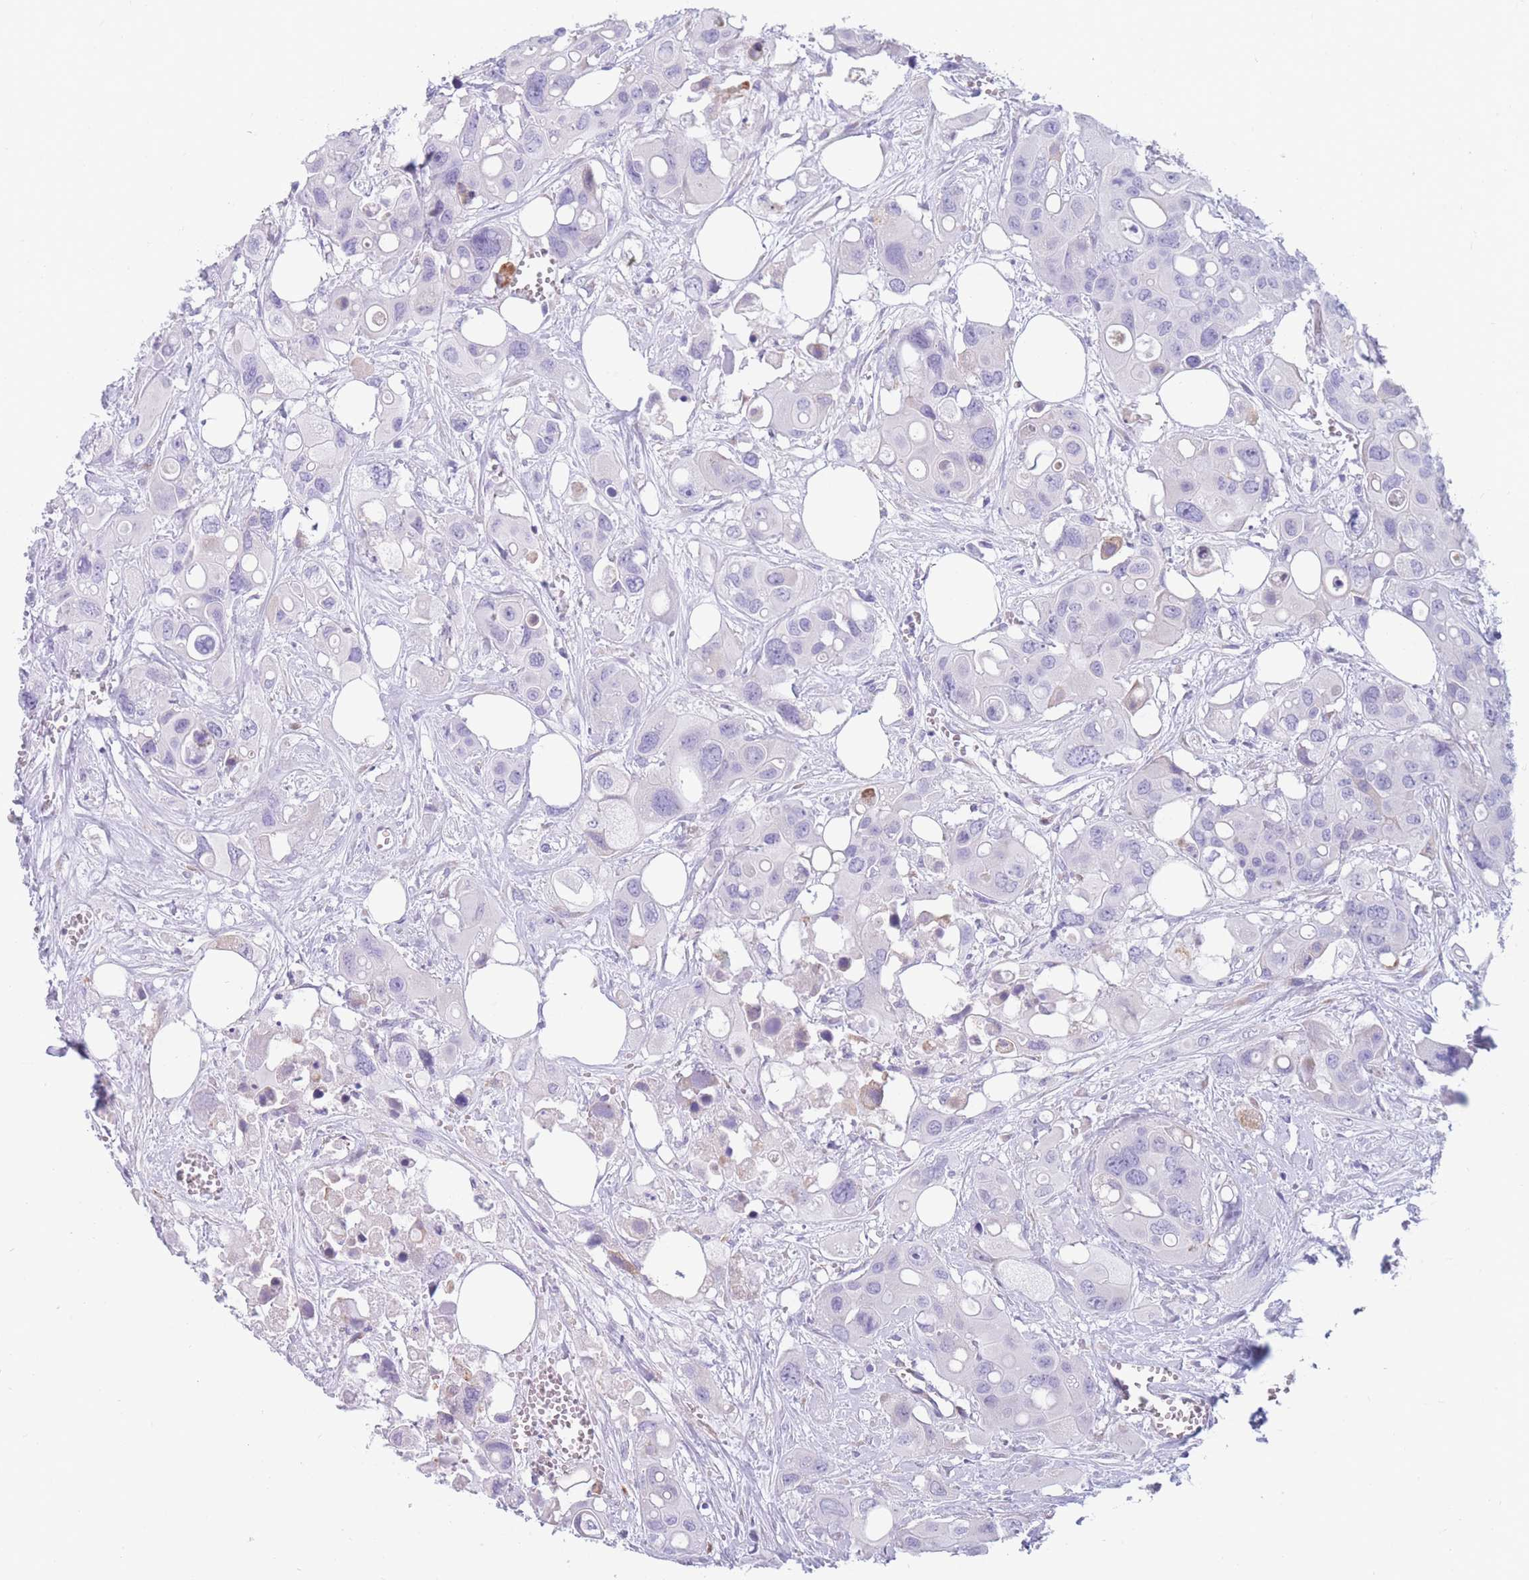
{"staining": {"intensity": "negative", "quantity": "none", "location": "none"}, "tissue": "colorectal cancer", "cell_type": "Tumor cells", "image_type": "cancer", "snomed": [{"axis": "morphology", "description": "Adenocarcinoma, NOS"}, {"axis": "topography", "description": "Colon"}], "caption": "This photomicrograph is of colorectal adenocarcinoma stained with IHC to label a protein in brown with the nuclei are counter-stained blue. There is no positivity in tumor cells. Nuclei are stained in blue.", "gene": "COL27A1", "patient": {"sex": "male", "age": 77}}